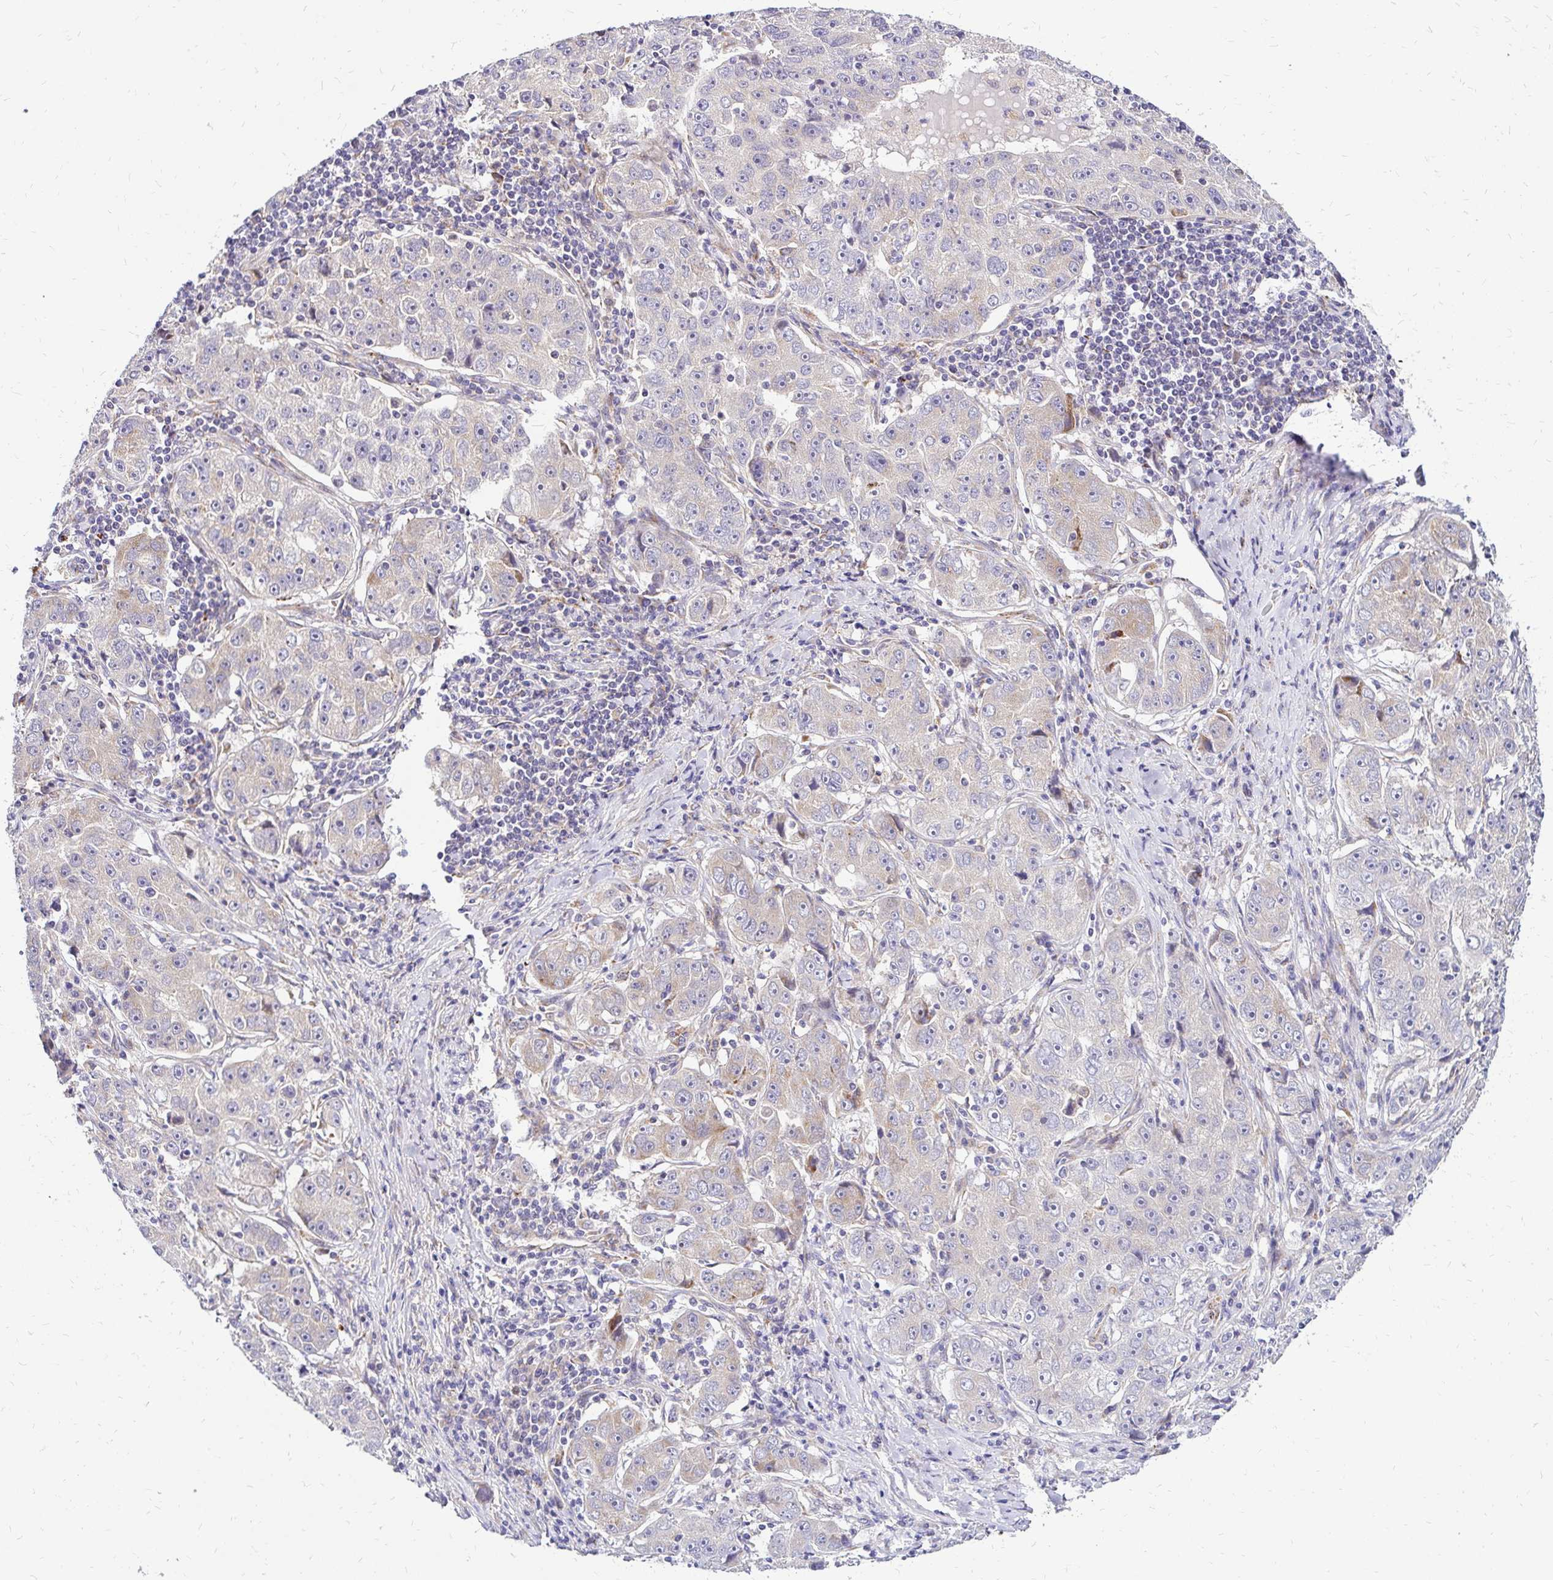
{"staining": {"intensity": "negative", "quantity": "none", "location": "none"}, "tissue": "lung cancer", "cell_type": "Tumor cells", "image_type": "cancer", "snomed": [{"axis": "morphology", "description": "Normal morphology"}, {"axis": "morphology", "description": "Adenocarcinoma, NOS"}, {"axis": "topography", "description": "Lymph node"}, {"axis": "topography", "description": "Lung"}], "caption": "IHC histopathology image of neoplastic tissue: human lung adenocarcinoma stained with DAB demonstrates no significant protein positivity in tumor cells. (Stains: DAB (3,3'-diaminobenzidine) immunohistochemistry (IHC) with hematoxylin counter stain, Microscopy: brightfield microscopy at high magnification).", "gene": "IDUA", "patient": {"sex": "female", "age": 57}}